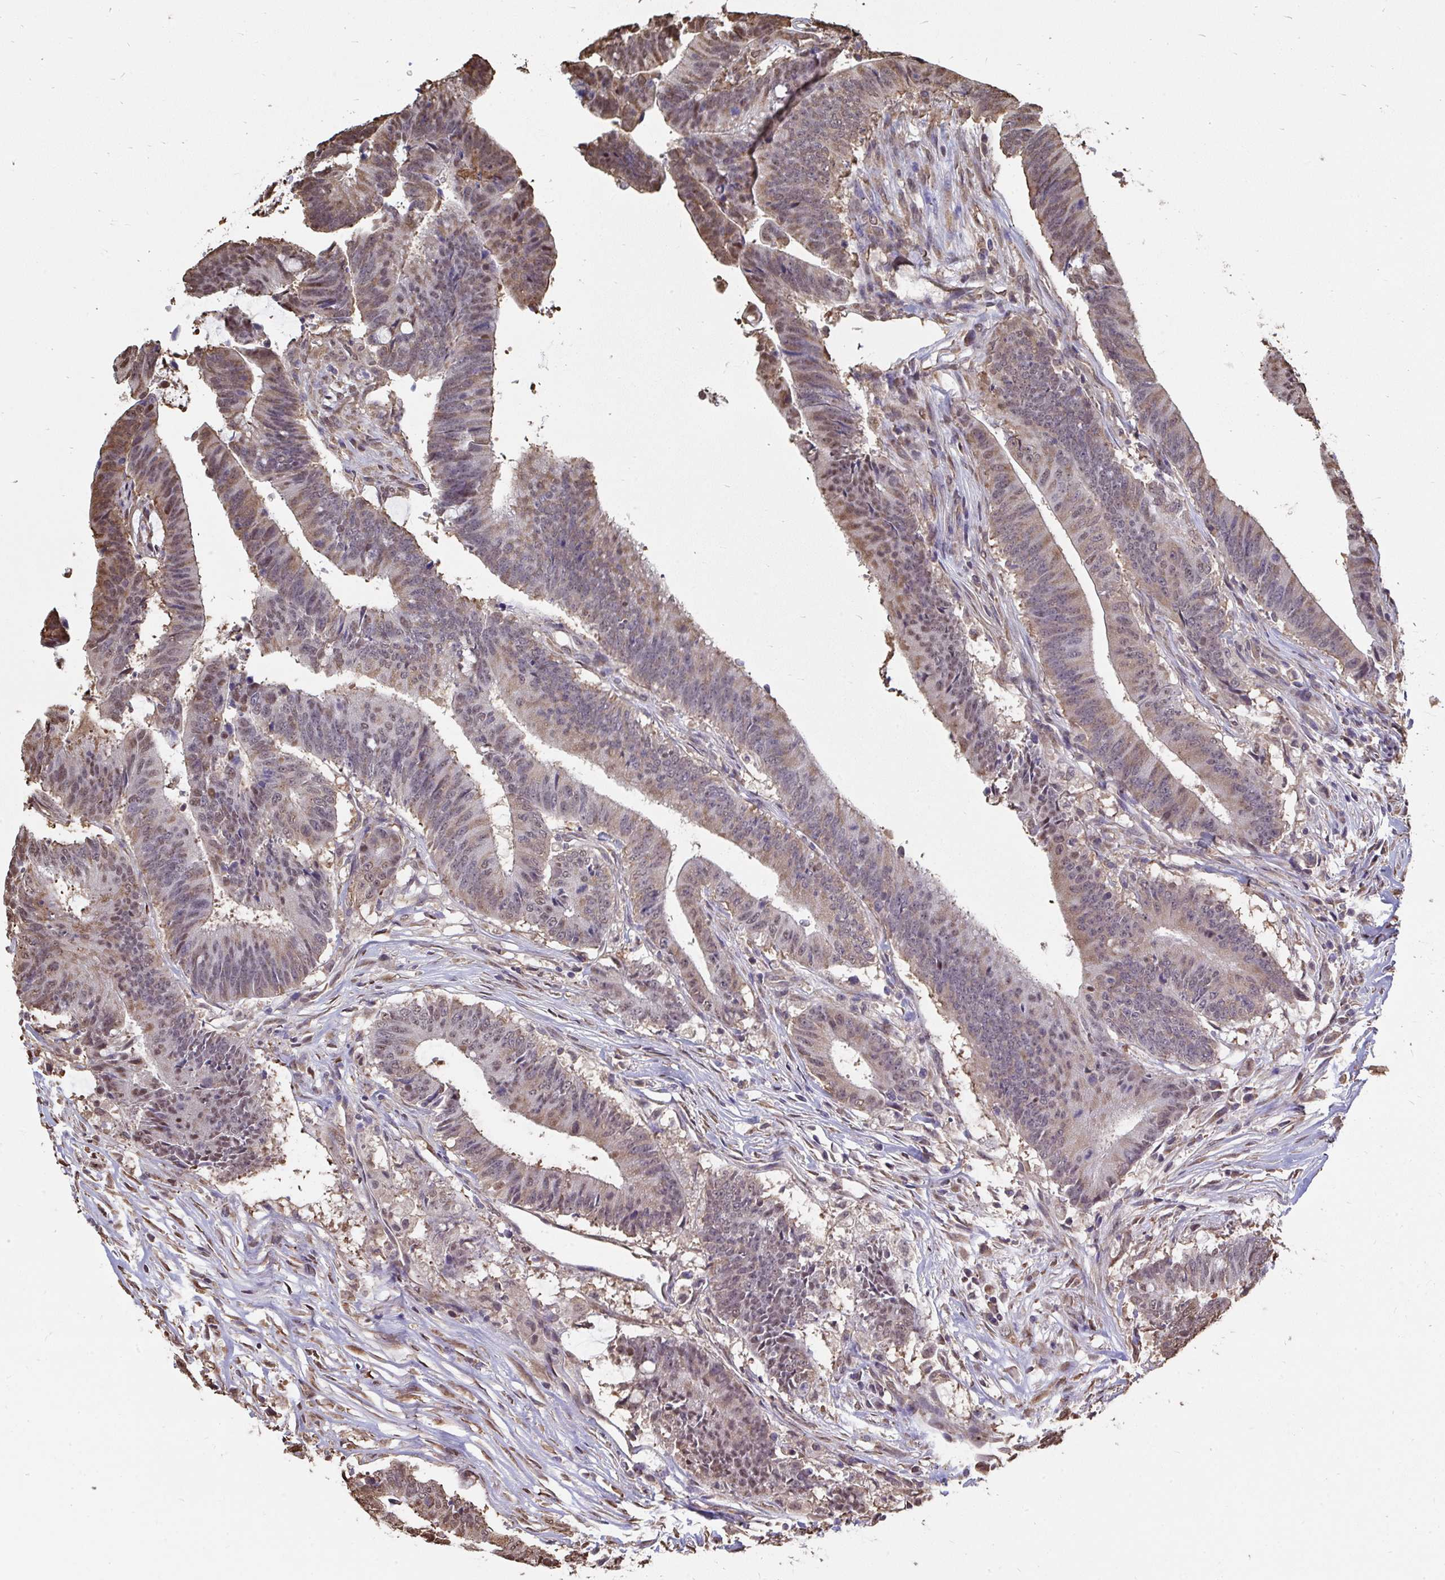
{"staining": {"intensity": "weak", "quantity": "25%-75%", "location": "nuclear"}, "tissue": "colorectal cancer", "cell_type": "Tumor cells", "image_type": "cancer", "snomed": [{"axis": "morphology", "description": "Adenocarcinoma, NOS"}, {"axis": "topography", "description": "Colon"}], "caption": "This is an image of IHC staining of colorectal adenocarcinoma, which shows weak expression in the nuclear of tumor cells.", "gene": "SYNCRIP", "patient": {"sex": "female", "age": 43}}